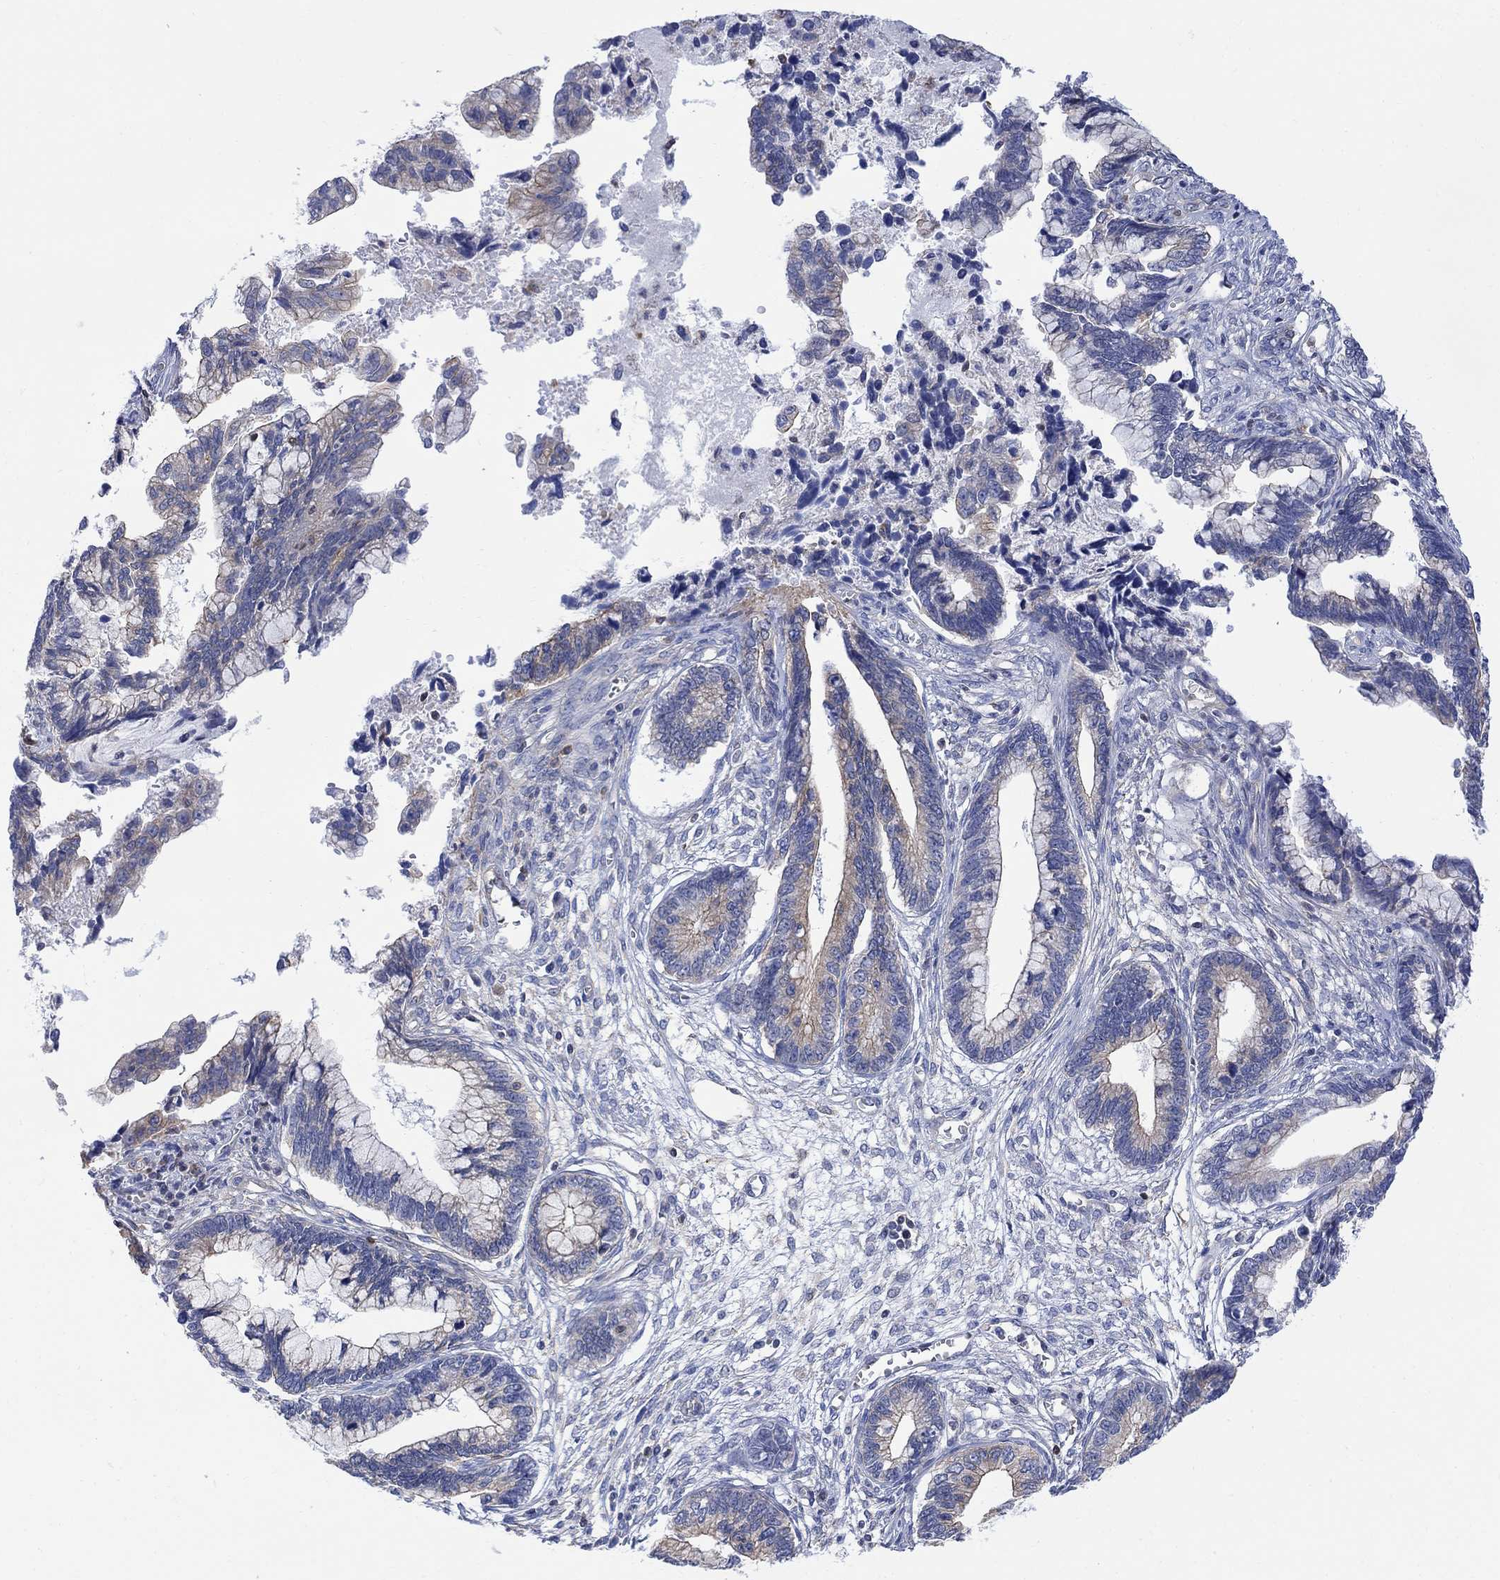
{"staining": {"intensity": "weak", "quantity": "<25%", "location": "cytoplasmic/membranous"}, "tissue": "cervical cancer", "cell_type": "Tumor cells", "image_type": "cancer", "snomed": [{"axis": "morphology", "description": "Adenocarcinoma, NOS"}, {"axis": "topography", "description": "Cervix"}], "caption": "The histopathology image reveals no staining of tumor cells in adenocarcinoma (cervical).", "gene": "GBP5", "patient": {"sex": "female", "age": 44}}